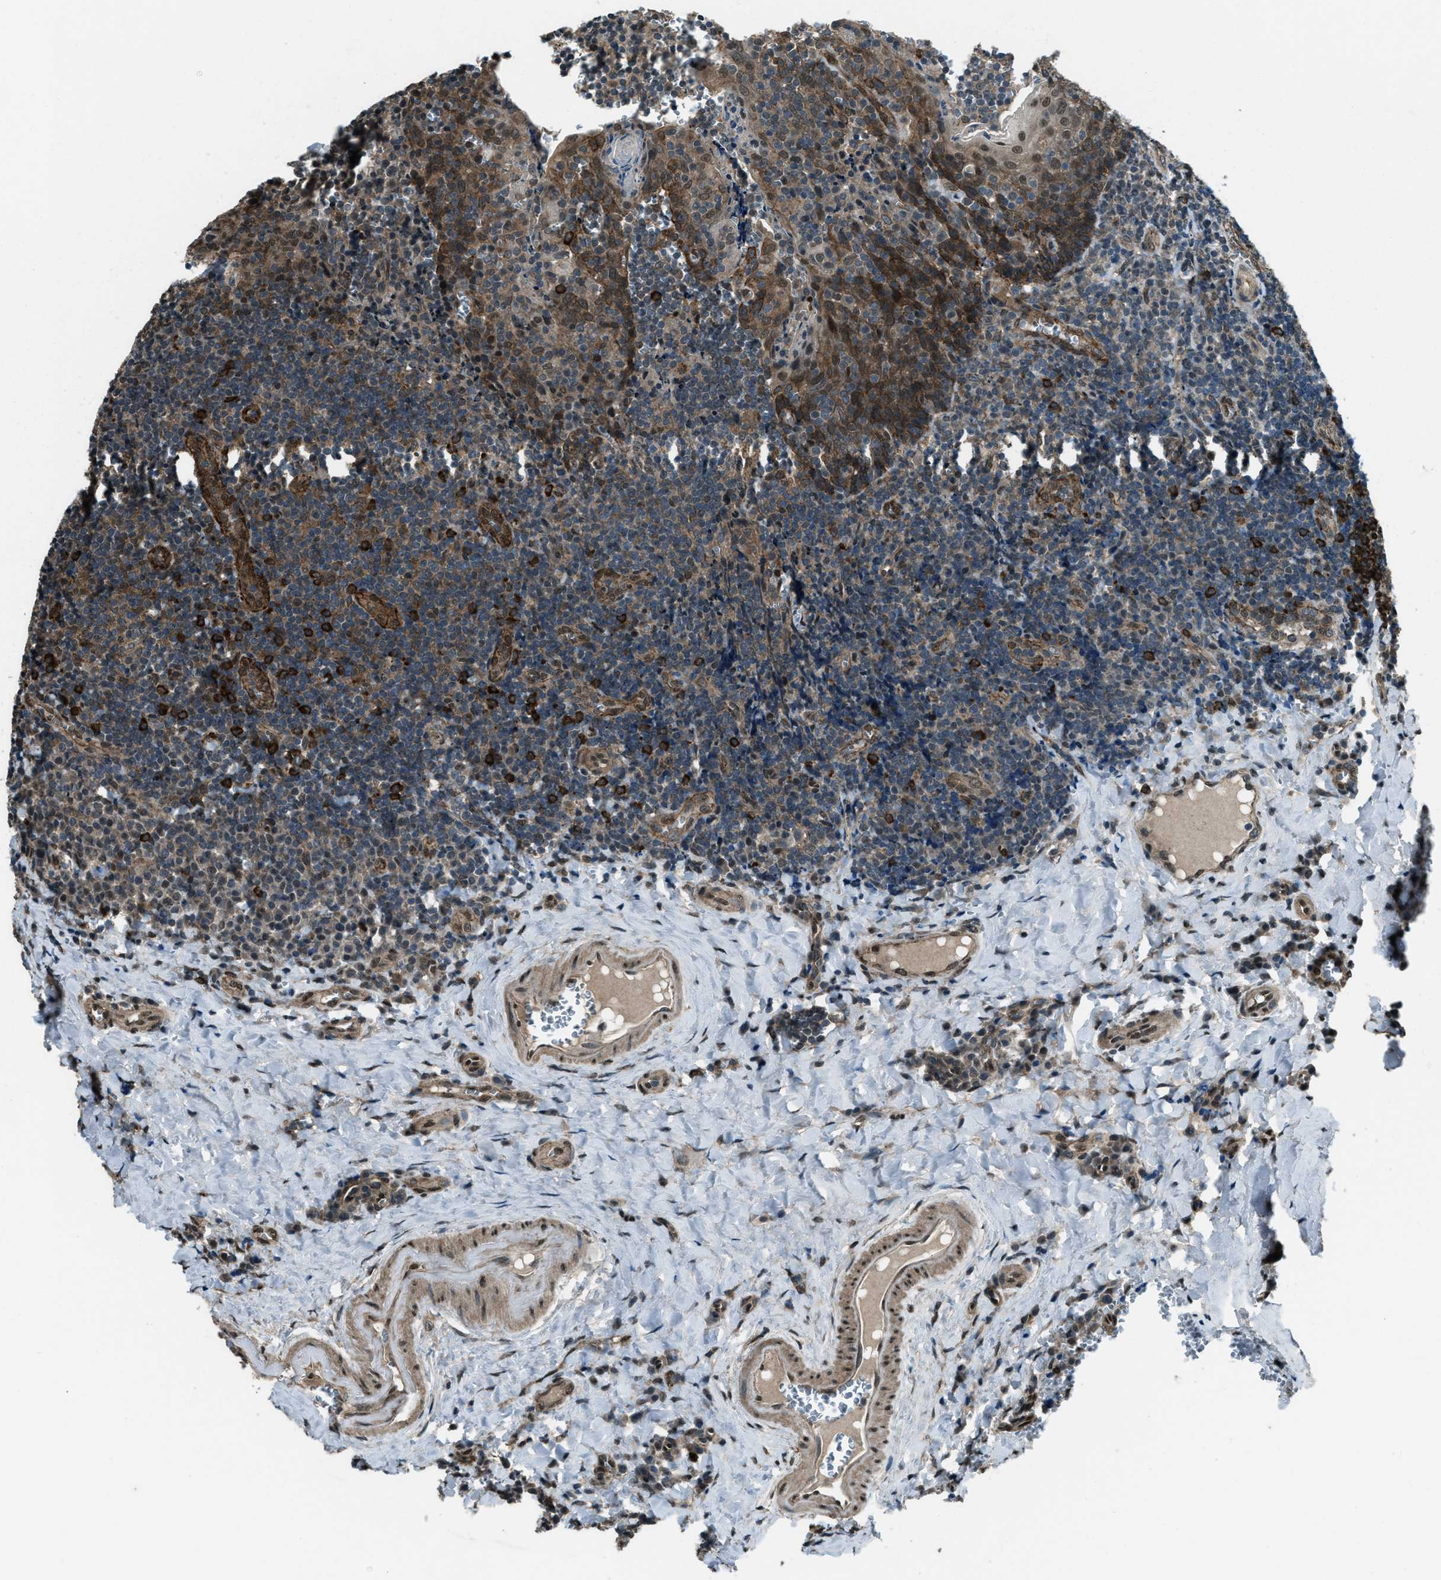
{"staining": {"intensity": "moderate", "quantity": ">75%", "location": "cytoplasmic/membranous"}, "tissue": "tonsil", "cell_type": "Germinal center cells", "image_type": "normal", "snomed": [{"axis": "morphology", "description": "Normal tissue, NOS"}, {"axis": "morphology", "description": "Inflammation, NOS"}, {"axis": "topography", "description": "Tonsil"}], "caption": "Approximately >75% of germinal center cells in unremarkable human tonsil show moderate cytoplasmic/membranous protein staining as visualized by brown immunohistochemical staining.", "gene": "SVIL", "patient": {"sex": "female", "age": 31}}